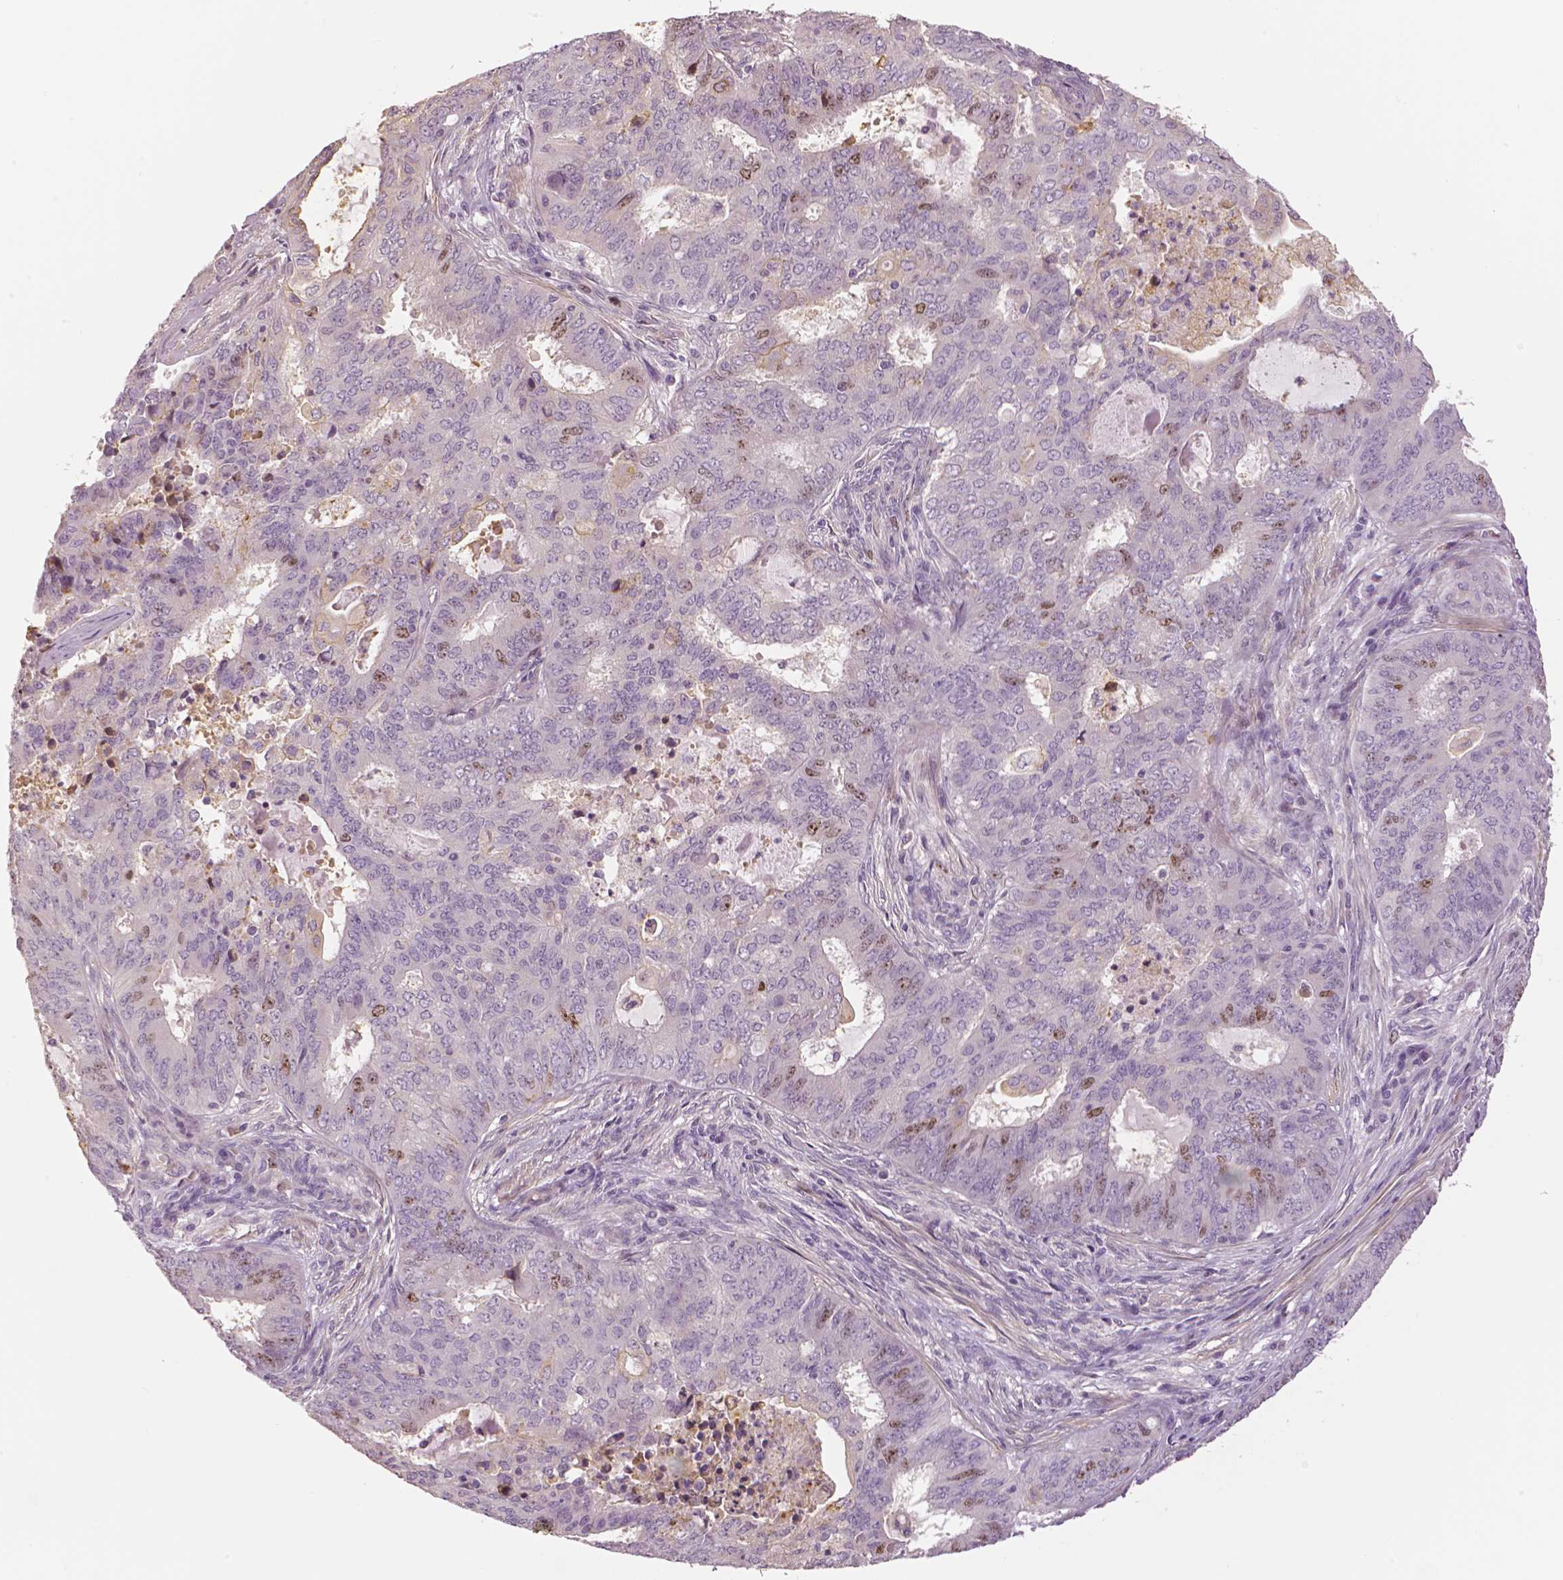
{"staining": {"intensity": "moderate", "quantity": "<25%", "location": "nuclear"}, "tissue": "endometrial cancer", "cell_type": "Tumor cells", "image_type": "cancer", "snomed": [{"axis": "morphology", "description": "Adenocarcinoma, NOS"}, {"axis": "topography", "description": "Endometrium"}], "caption": "Immunohistochemistry micrograph of endometrial adenocarcinoma stained for a protein (brown), which exhibits low levels of moderate nuclear positivity in about <25% of tumor cells.", "gene": "MKI67", "patient": {"sex": "female", "age": 62}}